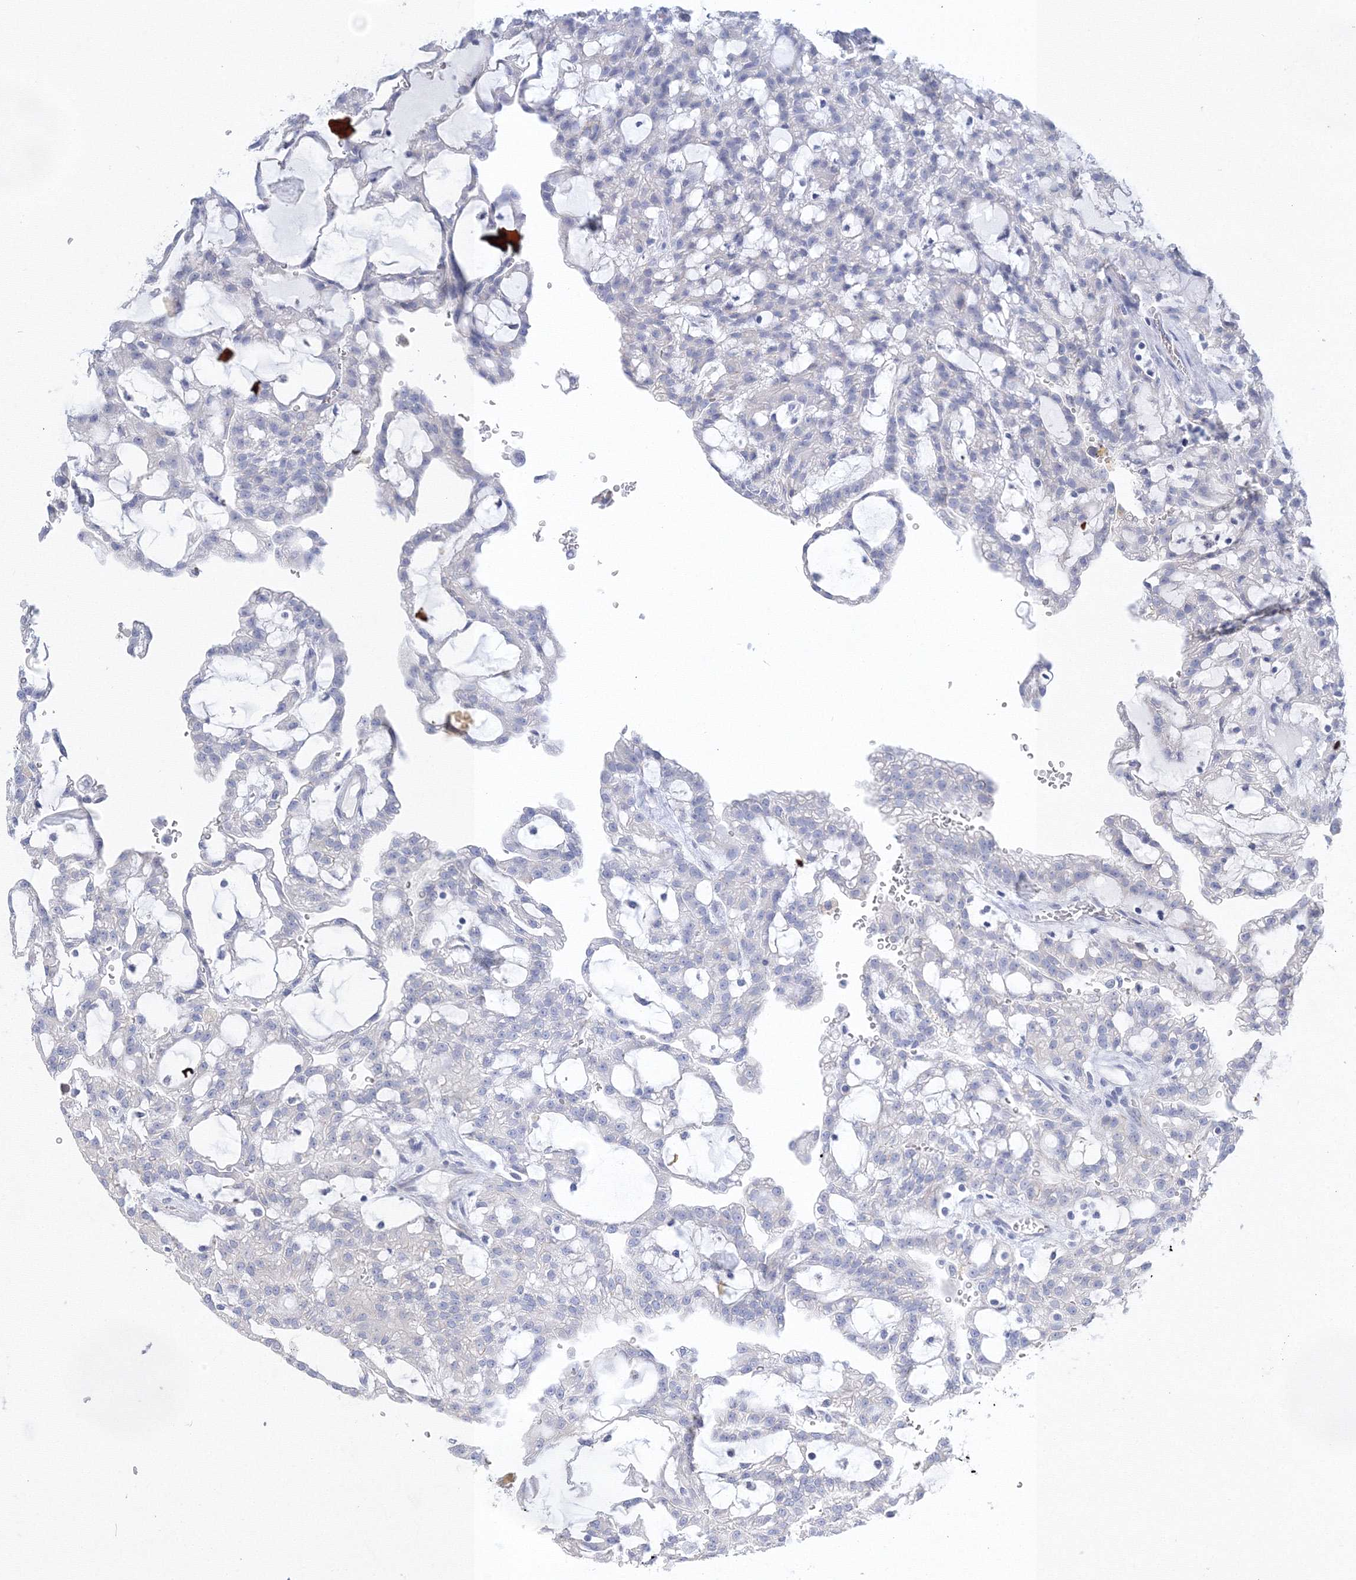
{"staining": {"intensity": "negative", "quantity": "none", "location": "none"}, "tissue": "renal cancer", "cell_type": "Tumor cells", "image_type": "cancer", "snomed": [{"axis": "morphology", "description": "Adenocarcinoma, NOS"}, {"axis": "topography", "description": "Kidney"}], "caption": "High magnification brightfield microscopy of adenocarcinoma (renal) stained with DAB (brown) and counterstained with hematoxylin (blue): tumor cells show no significant positivity.", "gene": "AASDH", "patient": {"sex": "male", "age": 63}}